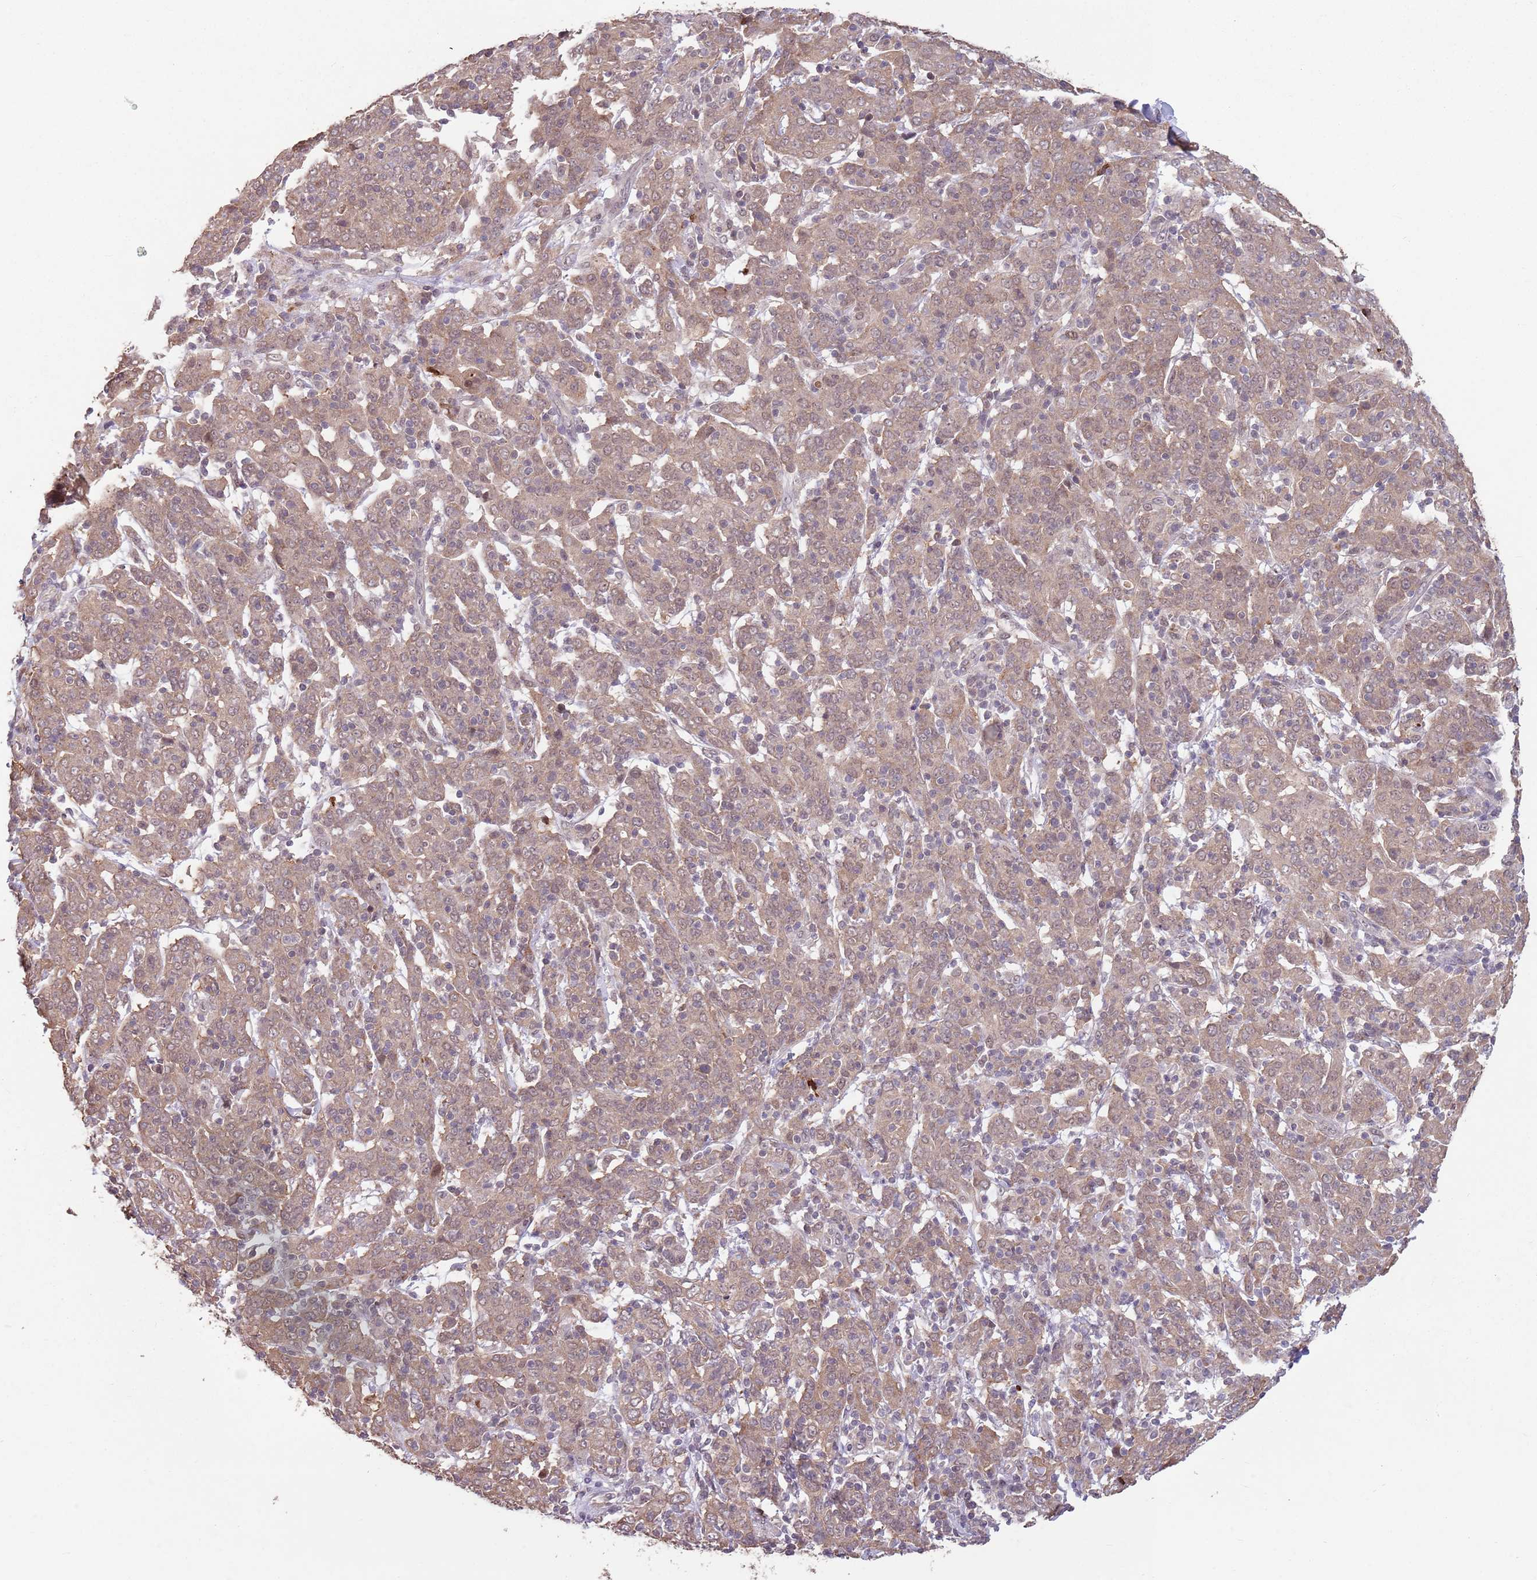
{"staining": {"intensity": "weak", "quantity": ">75%", "location": "cytoplasmic/membranous"}, "tissue": "cervical cancer", "cell_type": "Tumor cells", "image_type": "cancer", "snomed": [{"axis": "morphology", "description": "Squamous cell carcinoma, NOS"}, {"axis": "topography", "description": "Cervix"}], "caption": "There is low levels of weak cytoplasmic/membranous positivity in tumor cells of cervical cancer, as demonstrated by immunohistochemical staining (brown color).", "gene": "MEI1", "patient": {"sex": "female", "age": 67}}